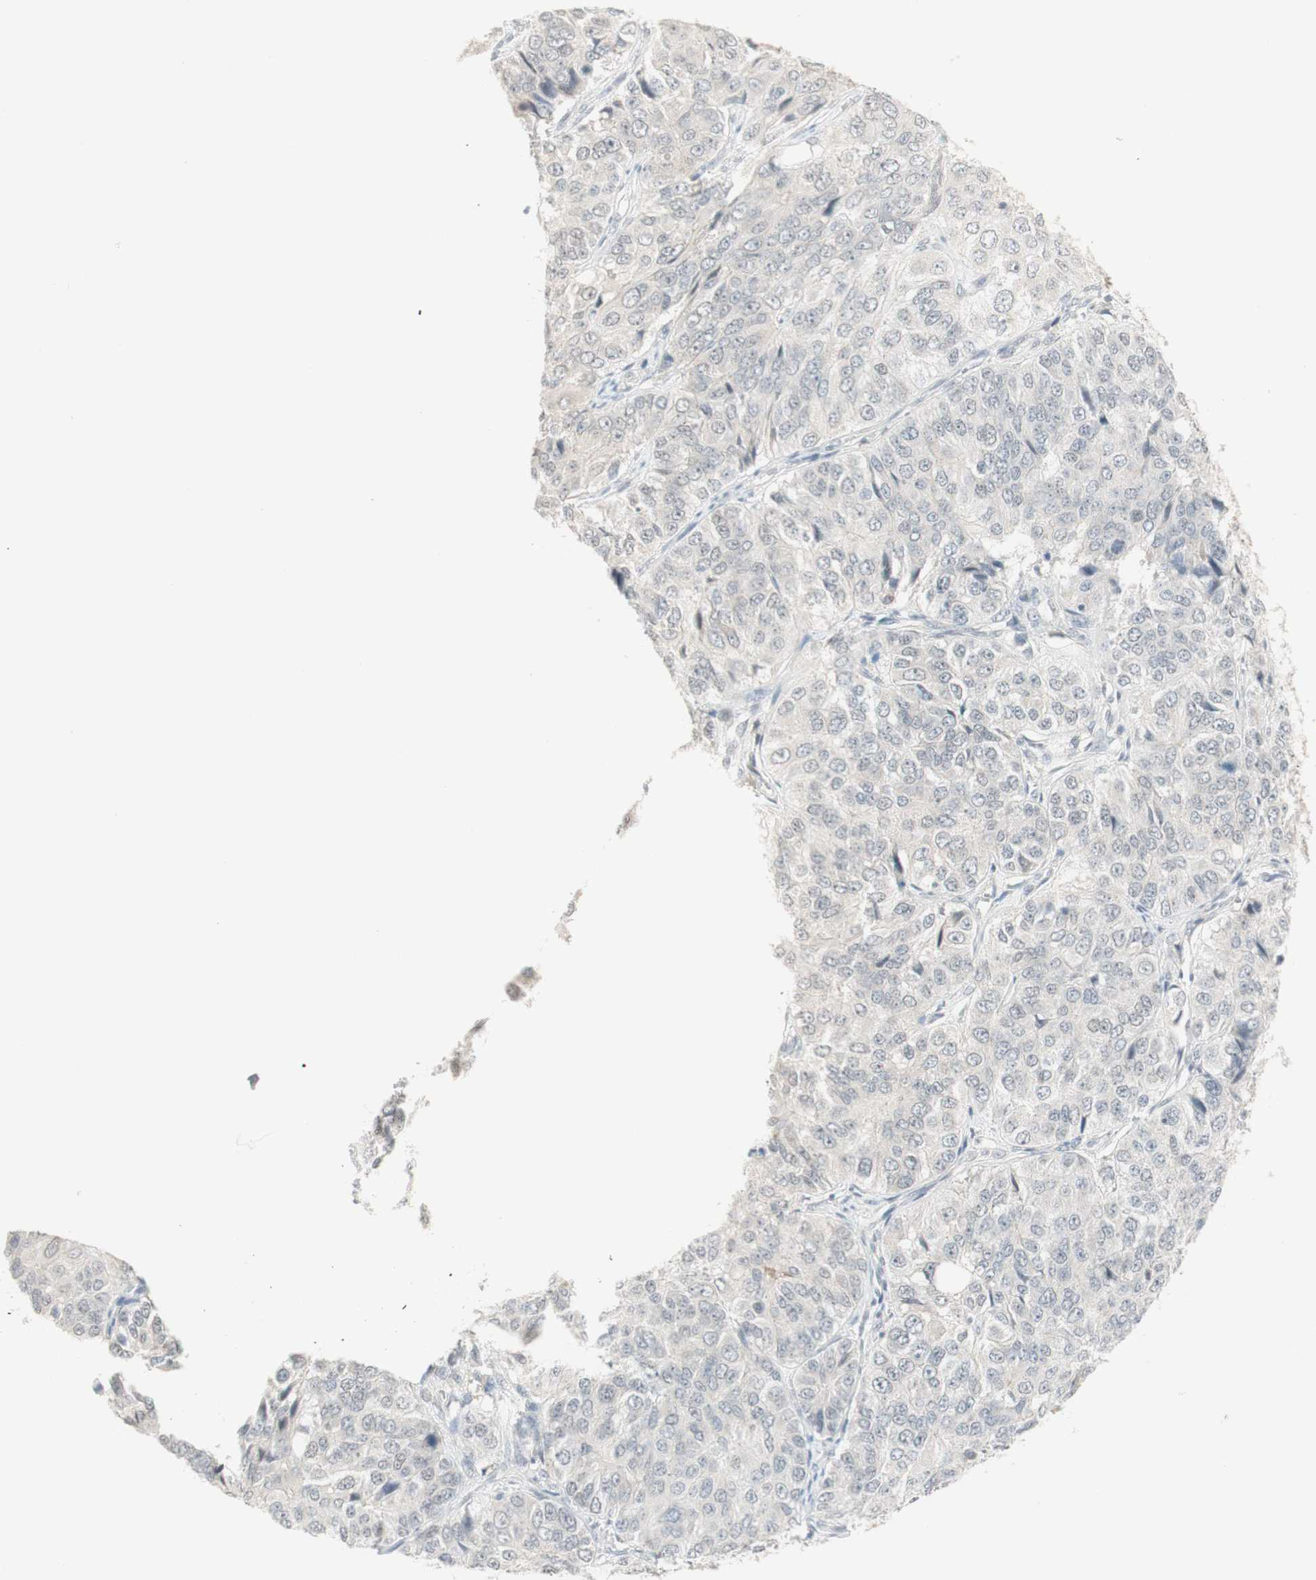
{"staining": {"intensity": "negative", "quantity": "none", "location": "none"}, "tissue": "ovarian cancer", "cell_type": "Tumor cells", "image_type": "cancer", "snomed": [{"axis": "morphology", "description": "Carcinoma, endometroid"}, {"axis": "topography", "description": "Ovary"}], "caption": "Protein analysis of ovarian endometroid carcinoma exhibits no significant expression in tumor cells. (Immunohistochemistry (ihc), brightfield microscopy, high magnification).", "gene": "PLCD4", "patient": {"sex": "female", "age": 51}}